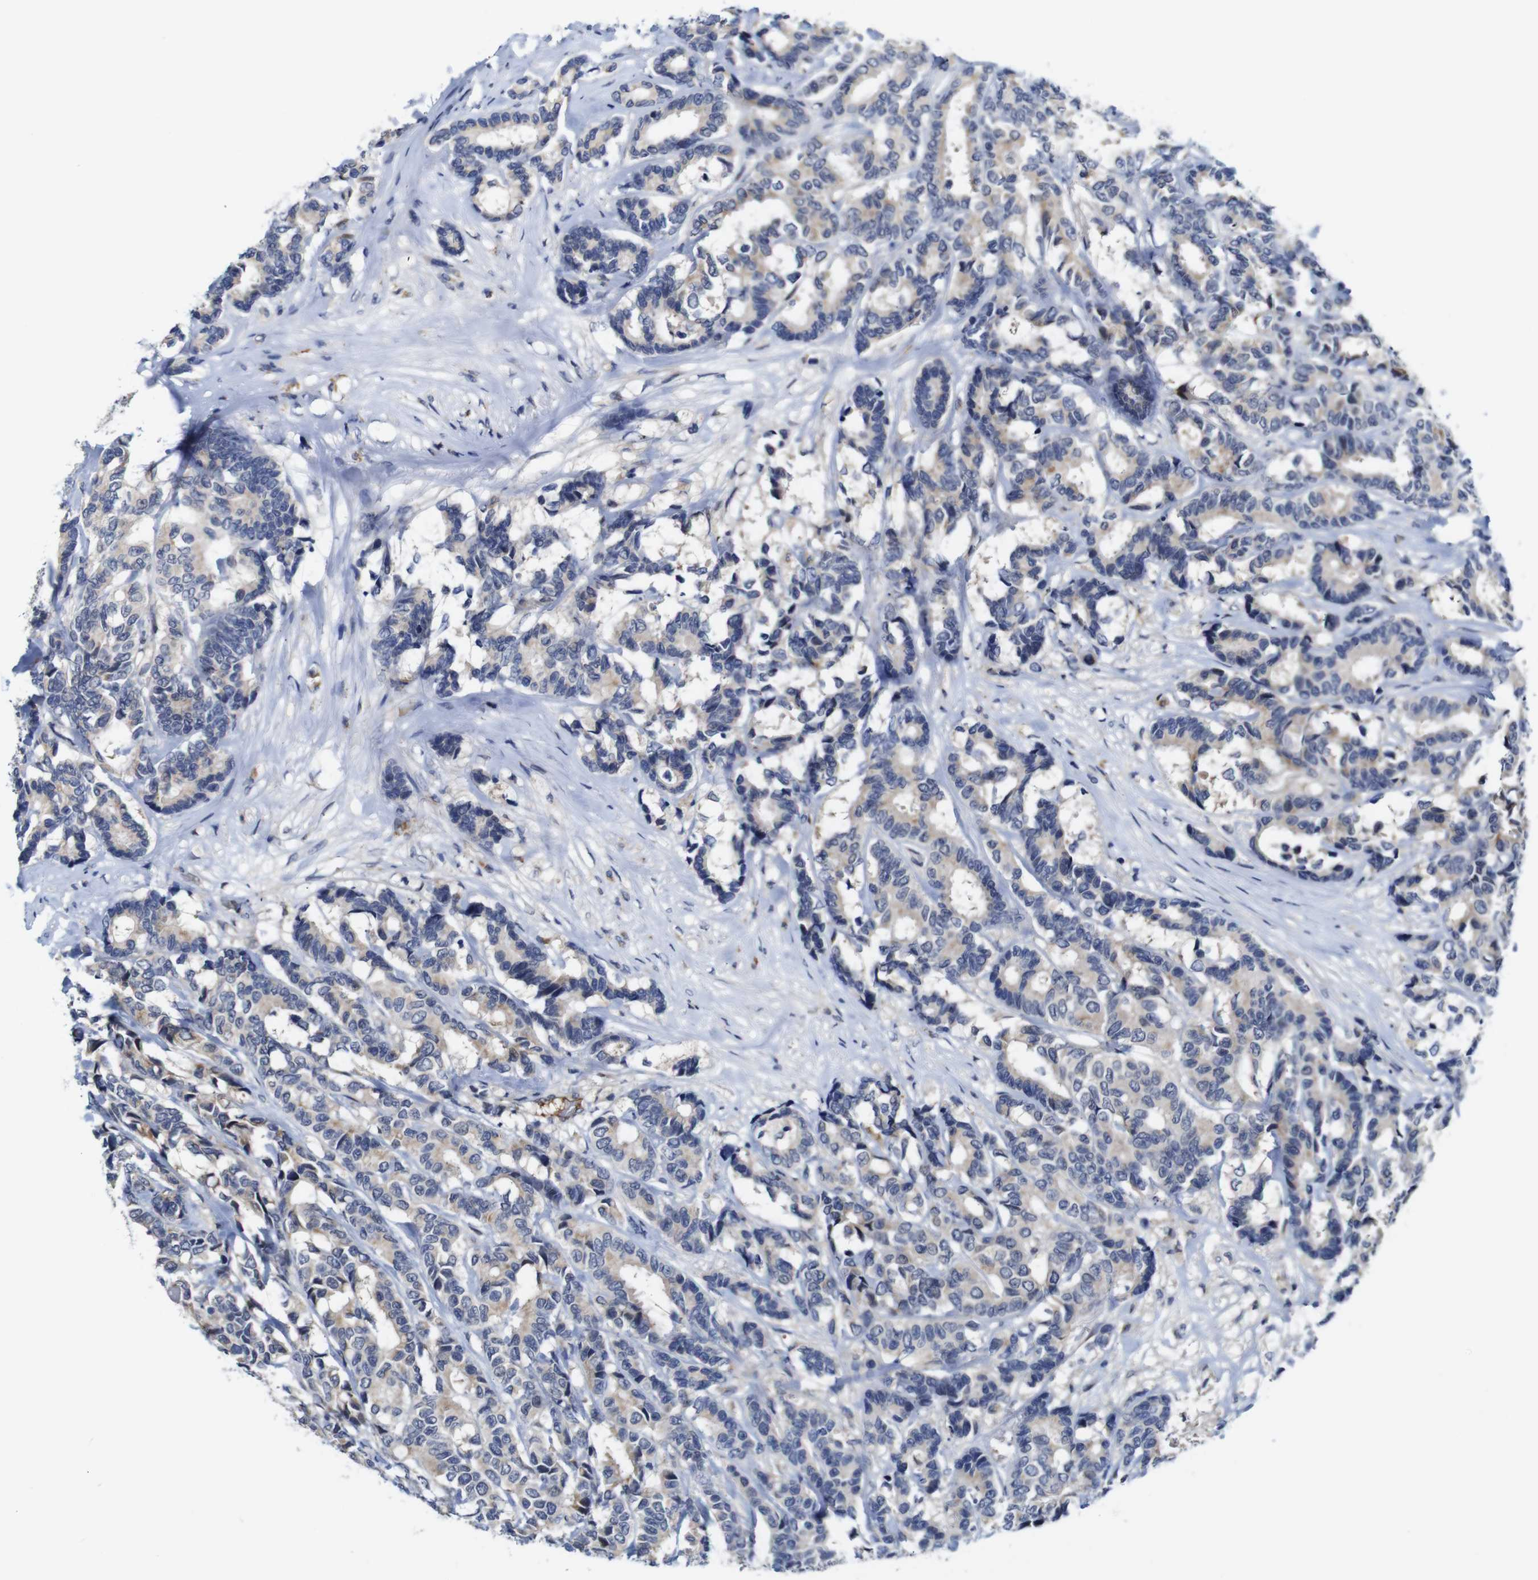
{"staining": {"intensity": "weak", "quantity": ">75%", "location": "cytoplasmic/membranous"}, "tissue": "breast cancer", "cell_type": "Tumor cells", "image_type": "cancer", "snomed": [{"axis": "morphology", "description": "Duct carcinoma"}, {"axis": "topography", "description": "Breast"}], "caption": "Invasive ductal carcinoma (breast) stained with immunohistochemistry reveals weak cytoplasmic/membranous positivity in approximately >75% of tumor cells.", "gene": "FURIN", "patient": {"sex": "female", "age": 87}}